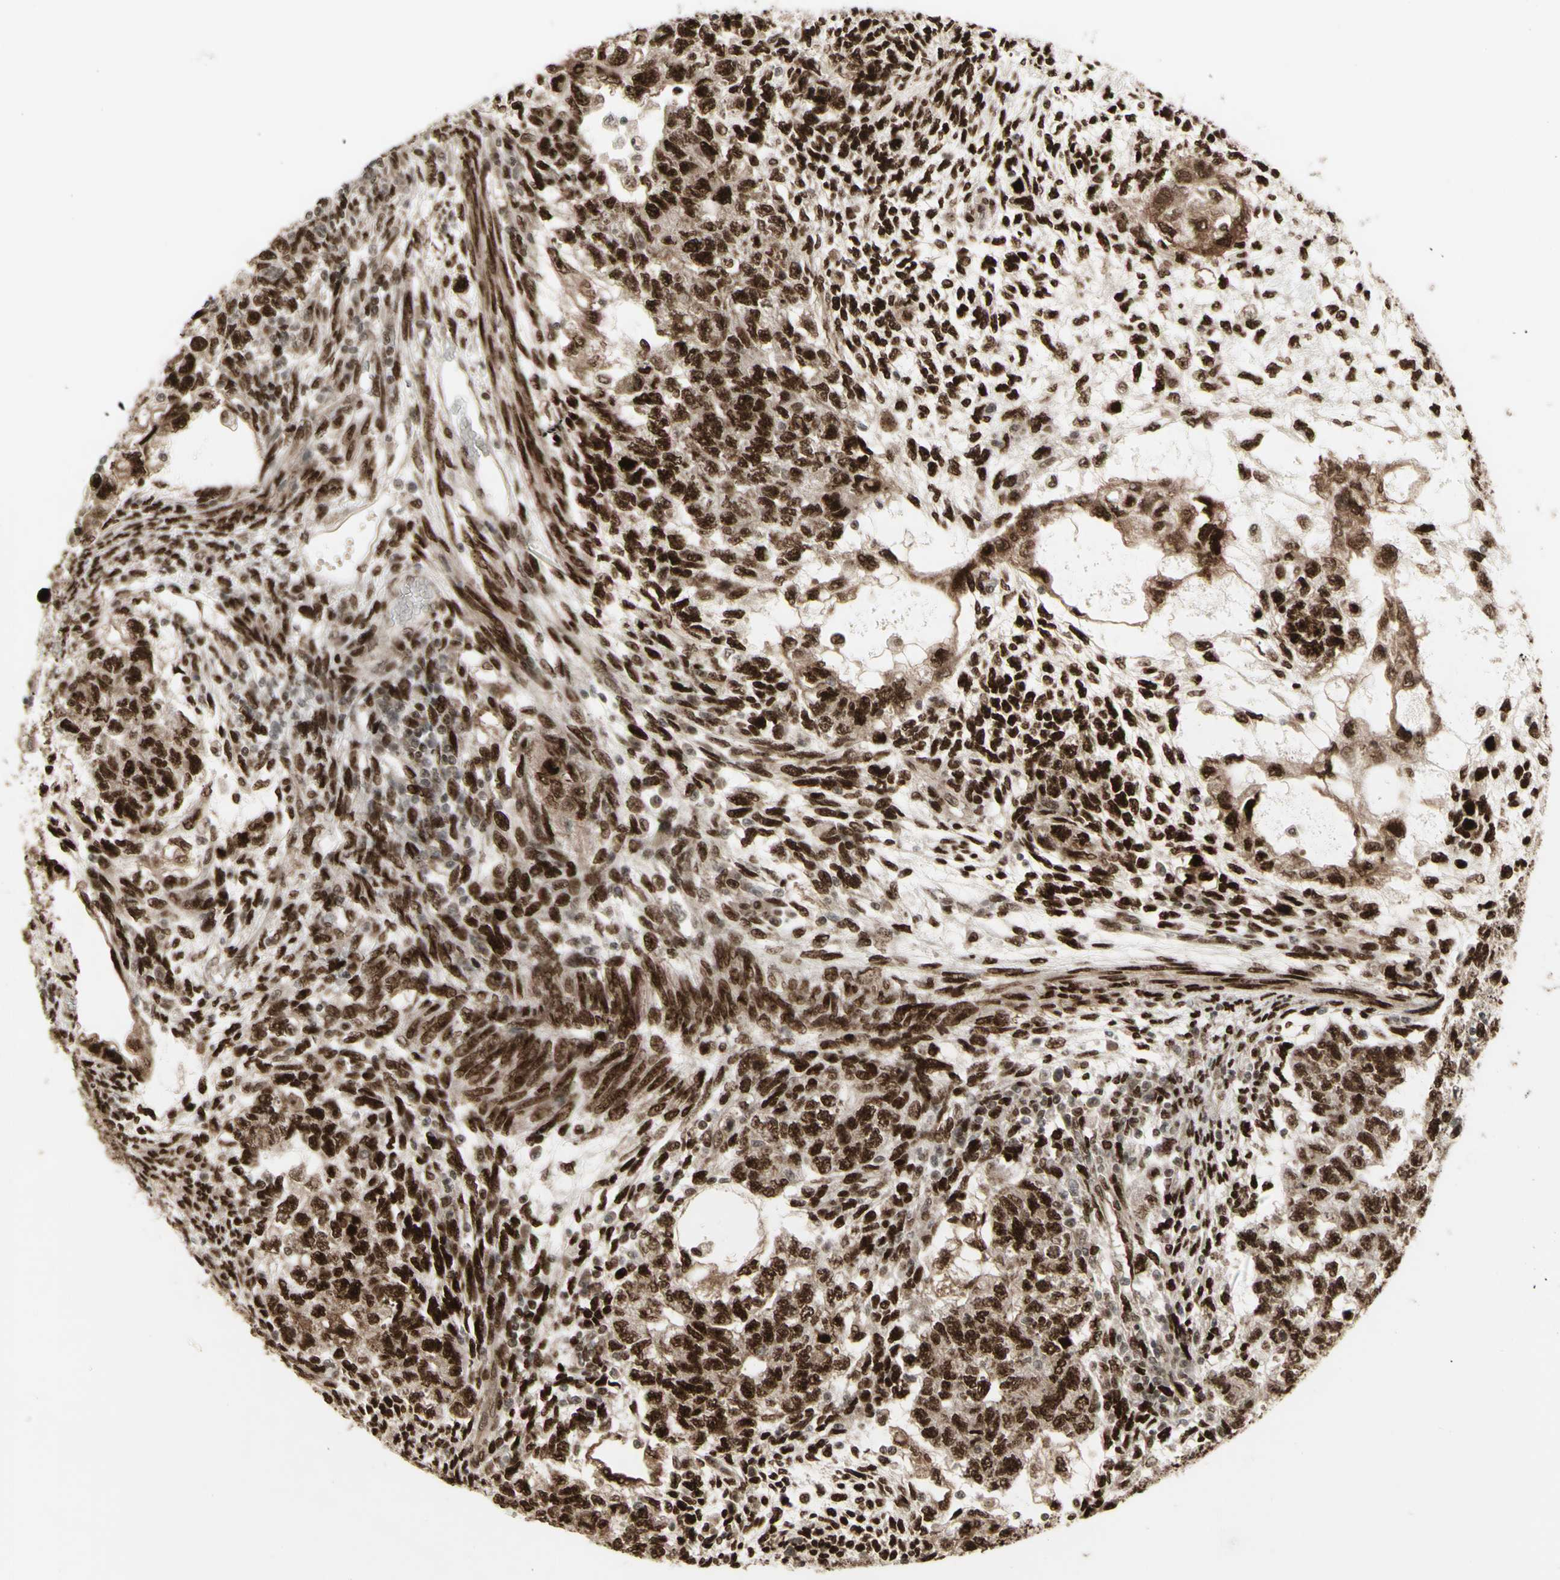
{"staining": {"intensity": "strong", "quantity": ">75%", "location": "cytoplasmic/membranous,nuclear"}, "tissue": "testis cancer", "cell_type": "Tumor cells", "image_type": "cancer", "snomed": [{"axis": "morphology", "description": "Normal tissue, NOS"}, {"axis": "morphology", "description": "Carcinoma, Embryonal, NOS"}, {"axis": "topography", "description": "Testis"}], "caption": "Testis embryonal carcinoma stained for a protein reveals strong cytoplasmic/membranous and nuclear positivity in tumor cells. The staining was performed using DAB, with brown indicating positive protein expression. Nuclei are stained blue with hematoxylin.", "gene": "CBX1", "patient": {"sex": "male", "age": 36}}